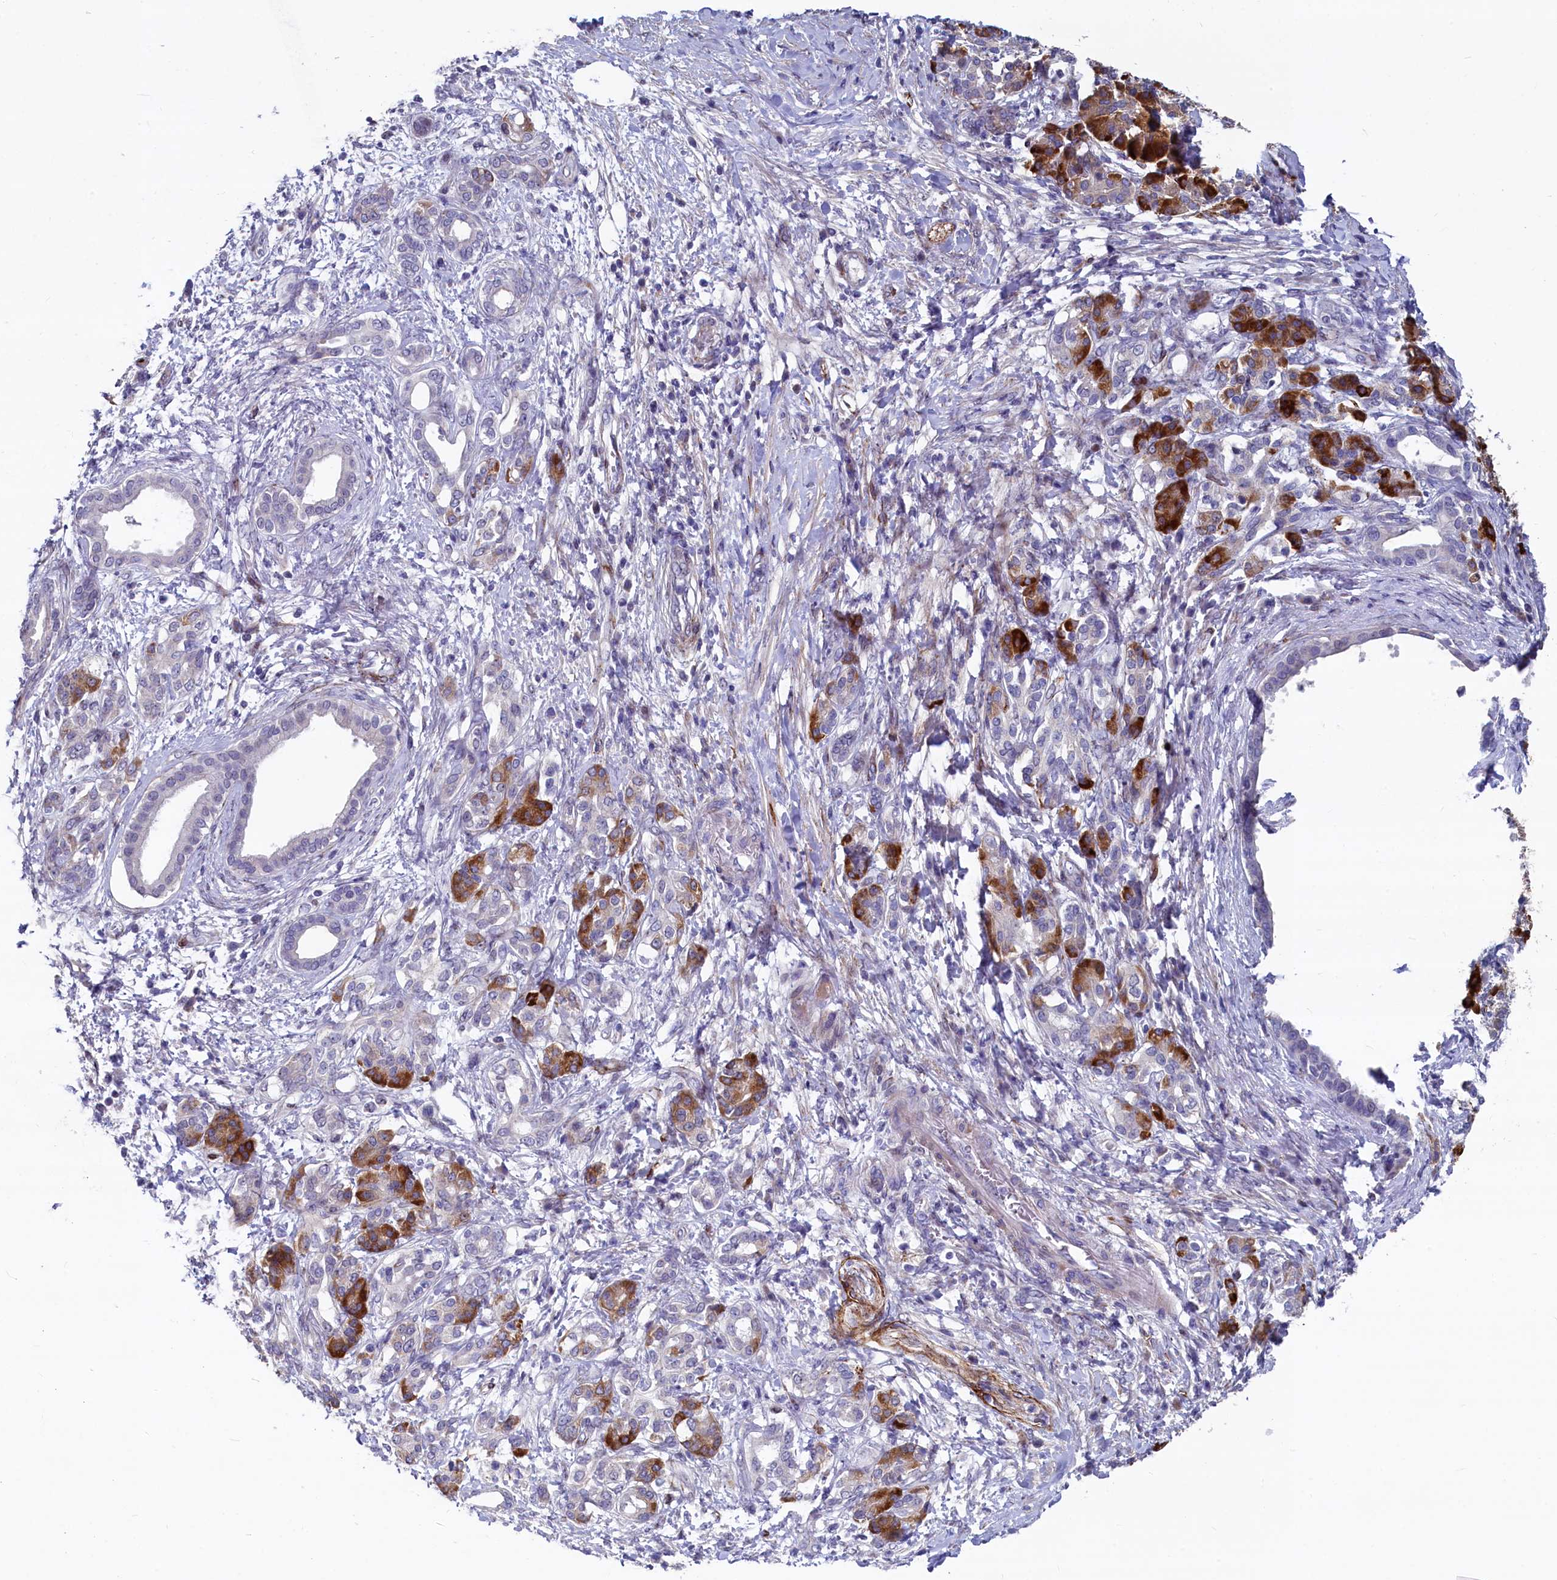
{"staining": {"intensity": "negative", "quantity": "none", "location": "none"}, "tissue": "pancreatic cancer", "cell_type": "Tumor cells", "image_type": "cancer", "snomed": [{"axis": "morphology", "description": "Adenocarcinoma, NOS"}, {"axis": "topography", "description": "Pancreas"}], "caption": "Pancreatic cancer (adenocarcinoma) was stained to show a protein in brown. There is no significant staining in tumor cells.", "gene": "ASXL3", "patient": {"sex": "female", "age": 55}}